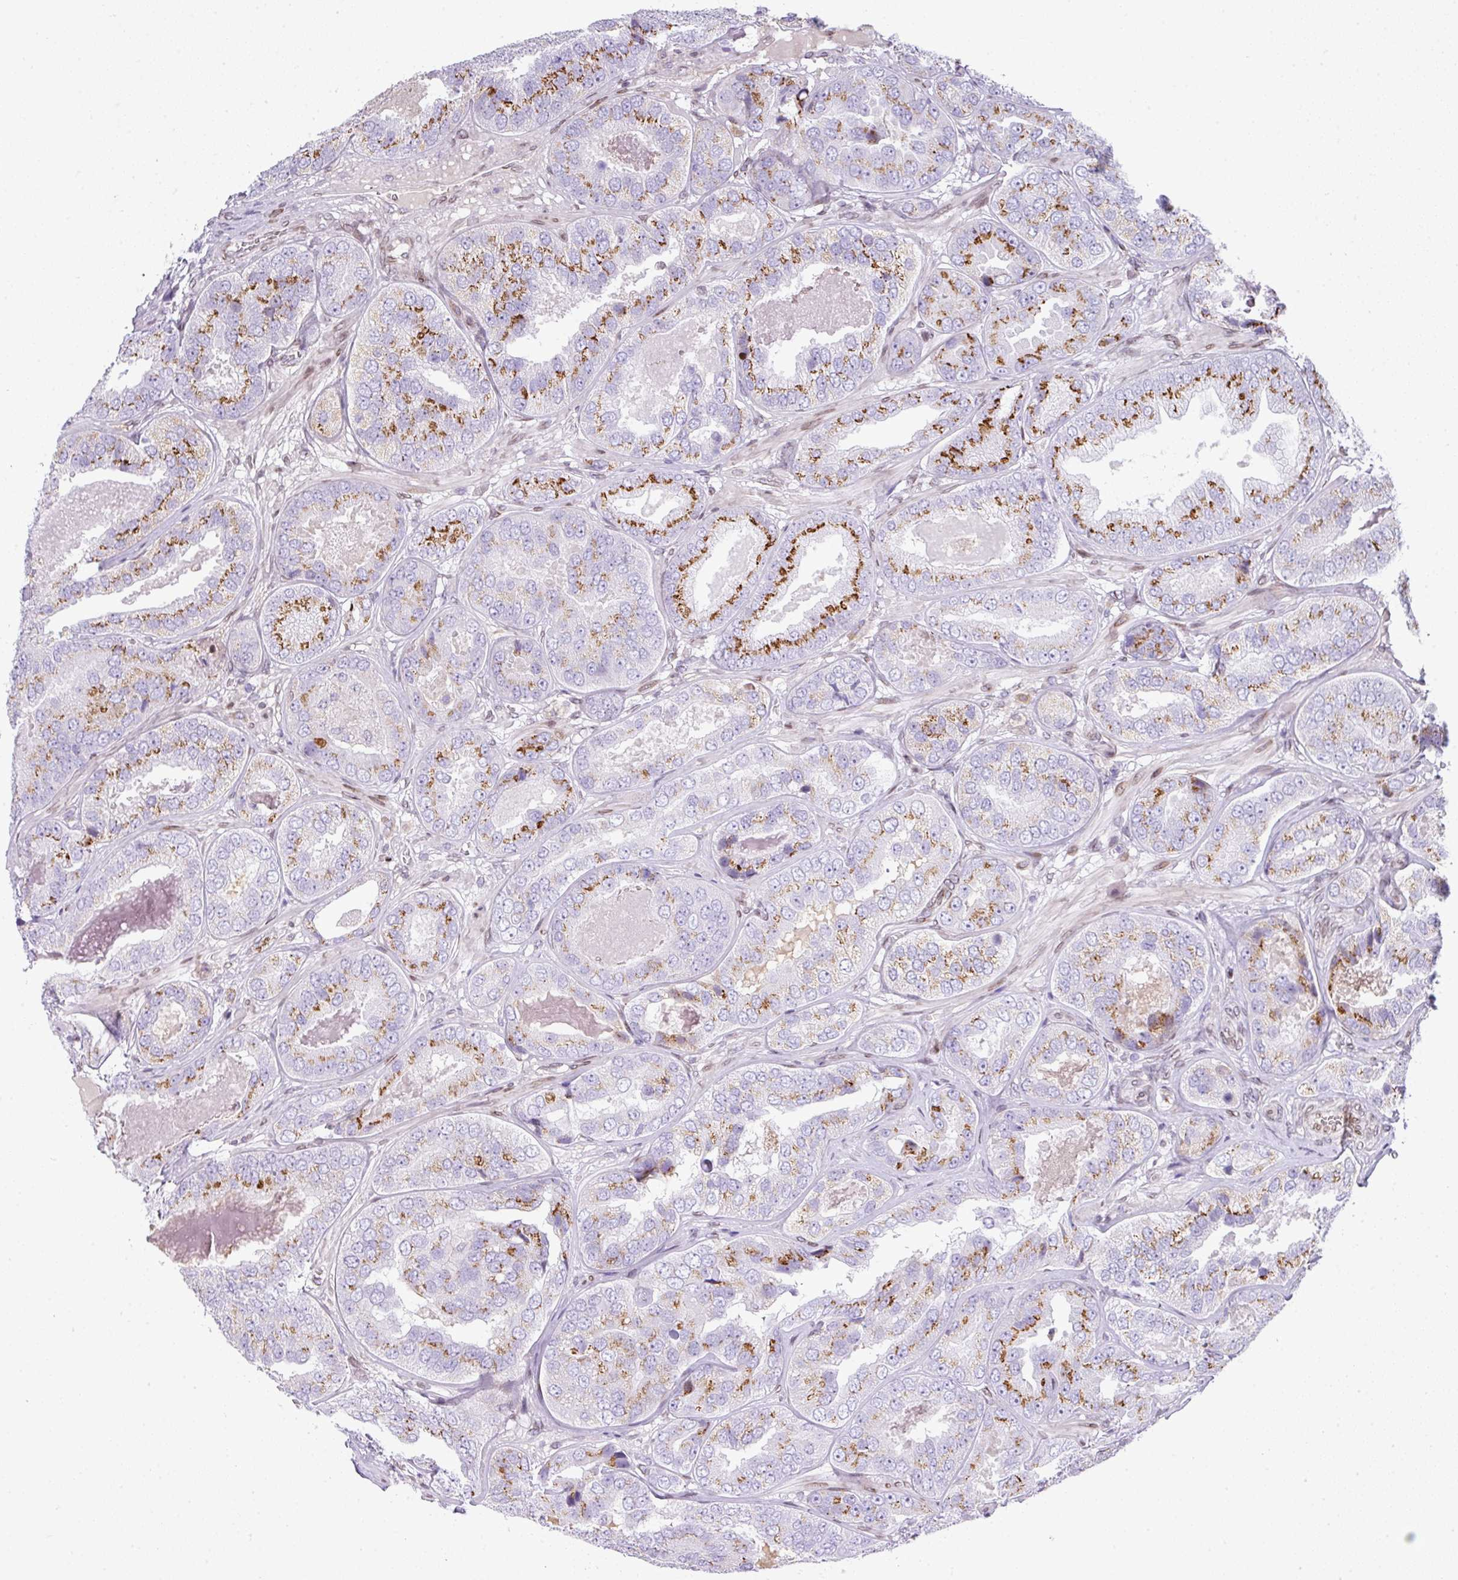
{"staining": {"intensity": "moderate", "quantity": ">75%", "location": "cytoplasmic/membranous"}, "tissue": "prostate cancer", "cell_type": "Tumor cells", "image_type": "cancer", "snomed": [{"axis": "morphology", "description": "Adenocarcinoma, High grade"}, {"axis": "topography", "description": "Prostate"}], "caption": "High-grade adenocarcinoma (prostate) stained with immunohistochemistry (IHC) reveals moderate cytoplasmic/membranous expression in approximately >75% of tumor cells.", "gene": "PLK1", "patient": {"sex": "male", "age": 63}}